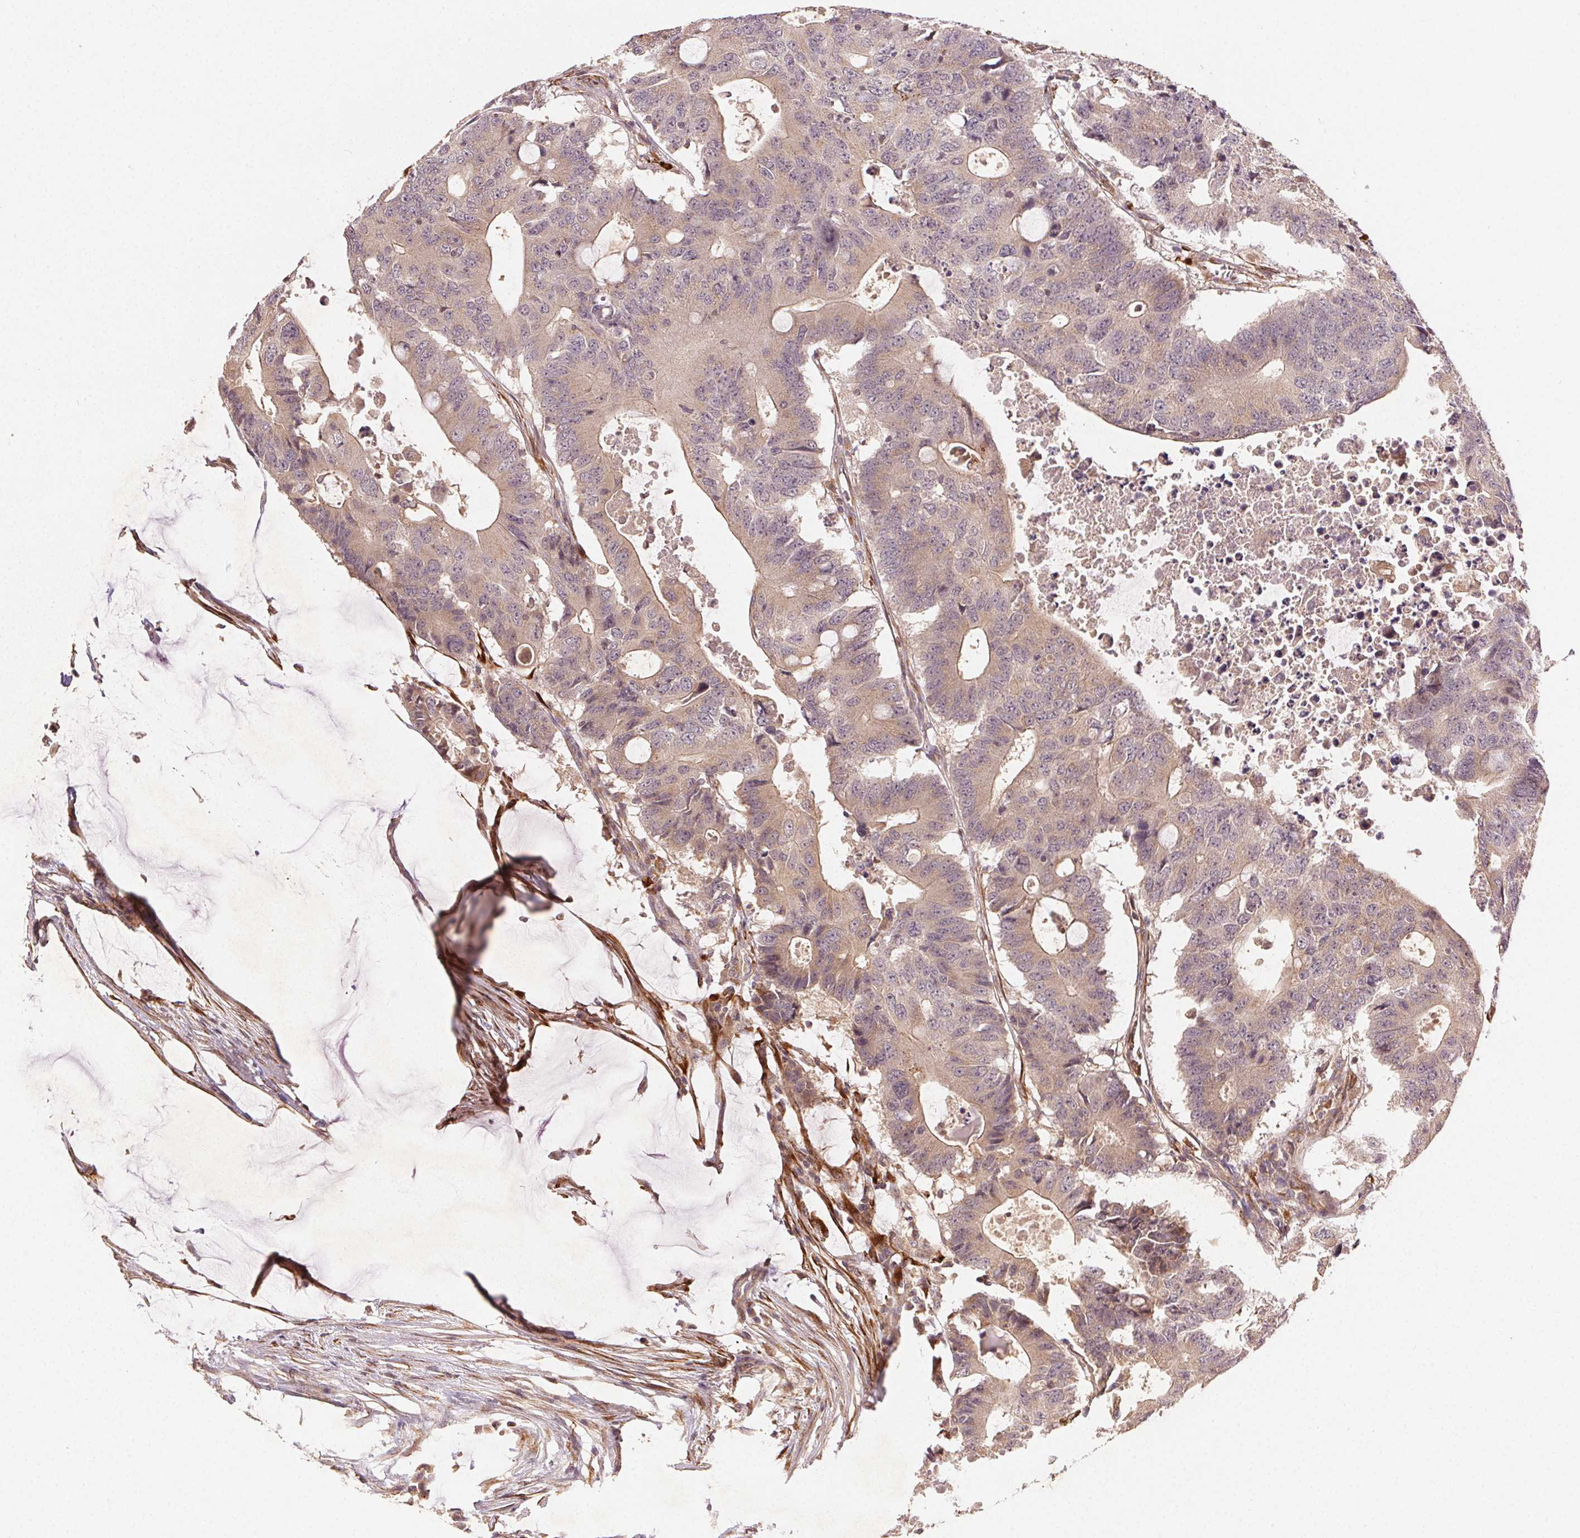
{"staining": {"intensity": "weak", "quantity": ">75%", "location": "cytoplasmic/membranous"}, "tissue": "colorectal cancer", "cell_type": "Tumor cells", "image_type": "cancer", "snomed": [{"axis": "morphology", "description": "Adenocarcinoma, NOS"}, {"axis": "topography", "description": "Colon"}], "caption": "Immunohistochemical staining of human colorectal cancer exhibits low levels of weak cytoplasmic/membranous protein expression in approximately >75% of tumor cells.", "gene": "KLHL15", "patient": {"sex": "male", "age": 71}}